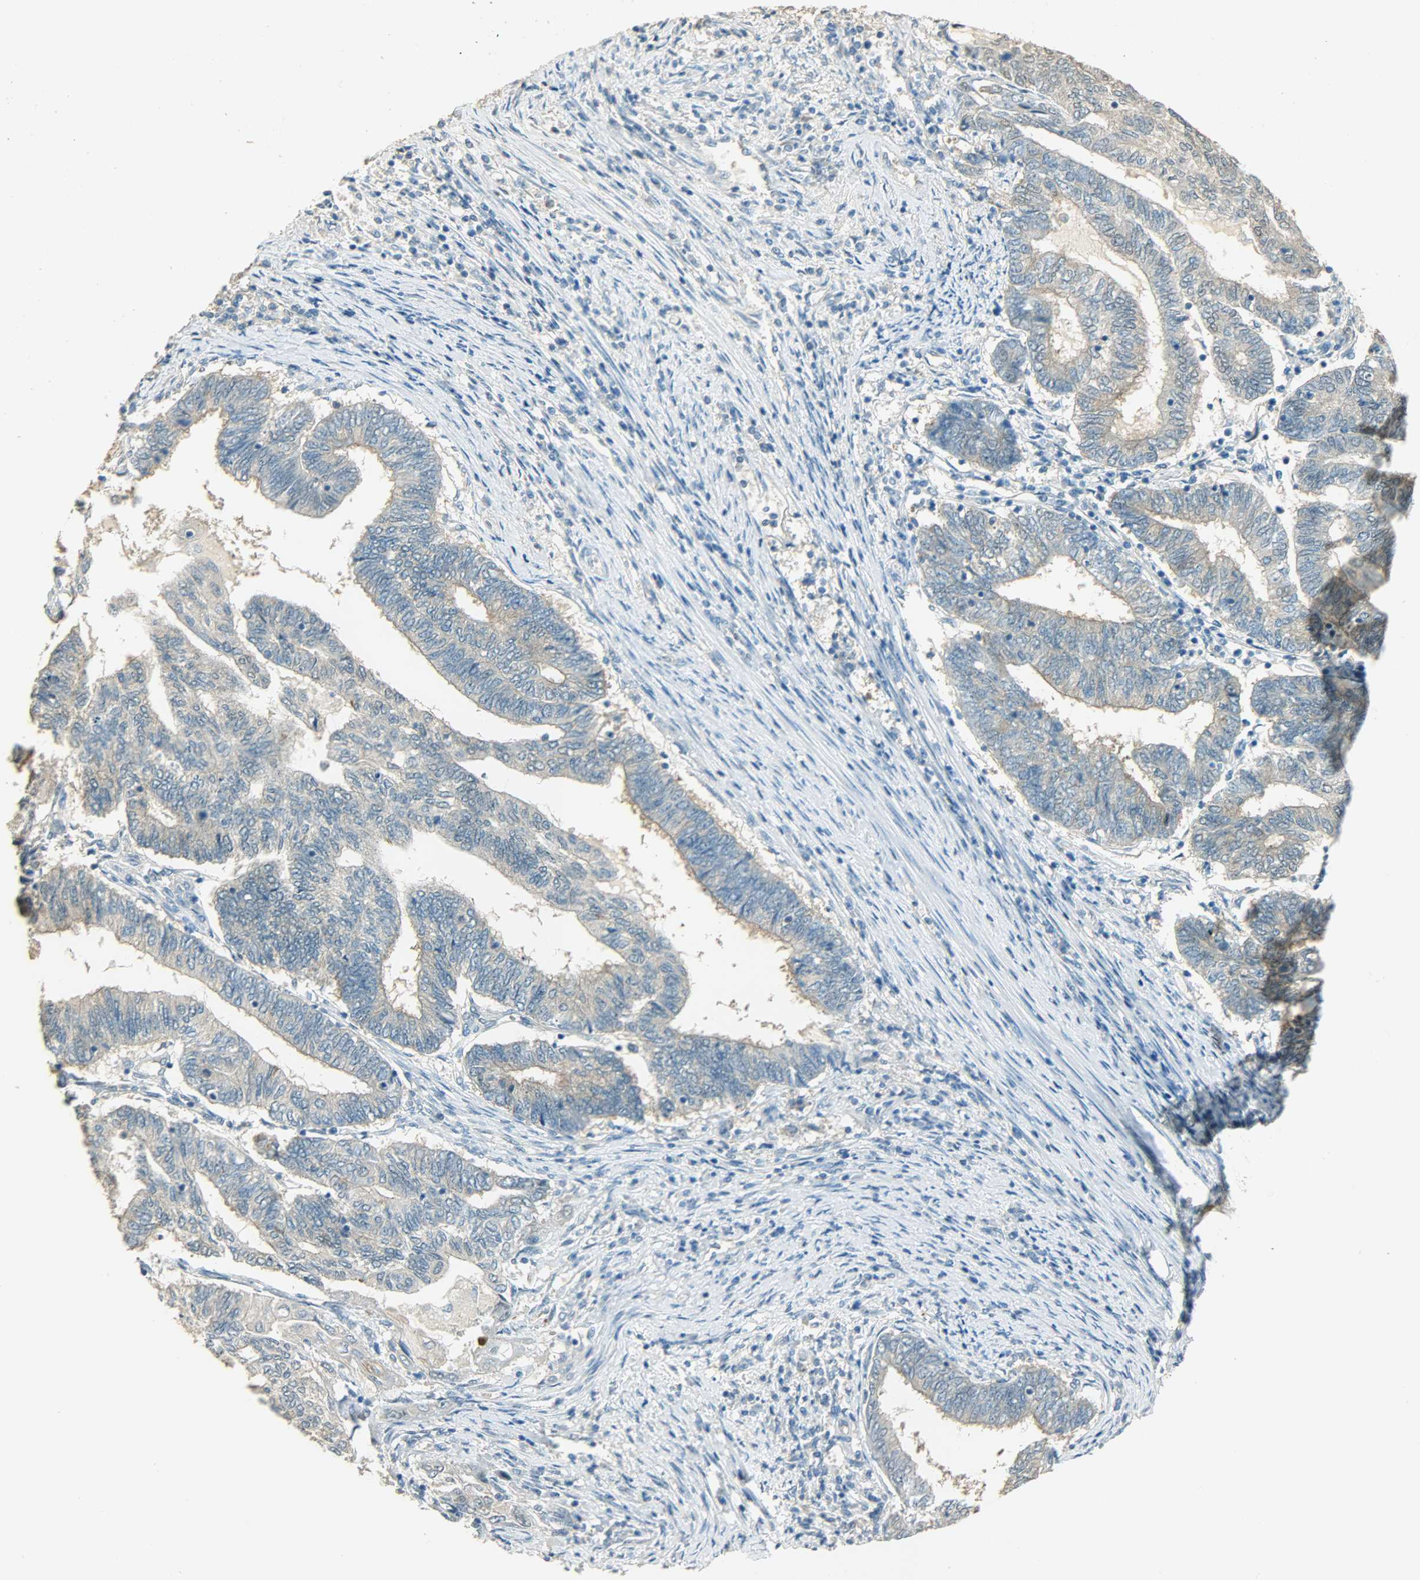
{"staining": {"intensity": "weak", "quantity": "25%-75%", "location": "cytoplasmic/membranous"}, "tissue": "endometrial cancer", "cell_type": "Tumor cells", "image_type": "cancer", "snomed": [{"axis": "morphology", "description": "Adenocarcinoma, NOS"}, {"axis": "topography", "description": "Uterus"}, {"axis": "topography", "description": "Endometrium"}], "caption": "Protein staining reveals weak cytoplasmic/membranous expression in about 25%-75% of tumor cells in endometrial adenocarcinoma.", "gene": "PRMT5", "patient": {"sex": "female", "age": 70}}